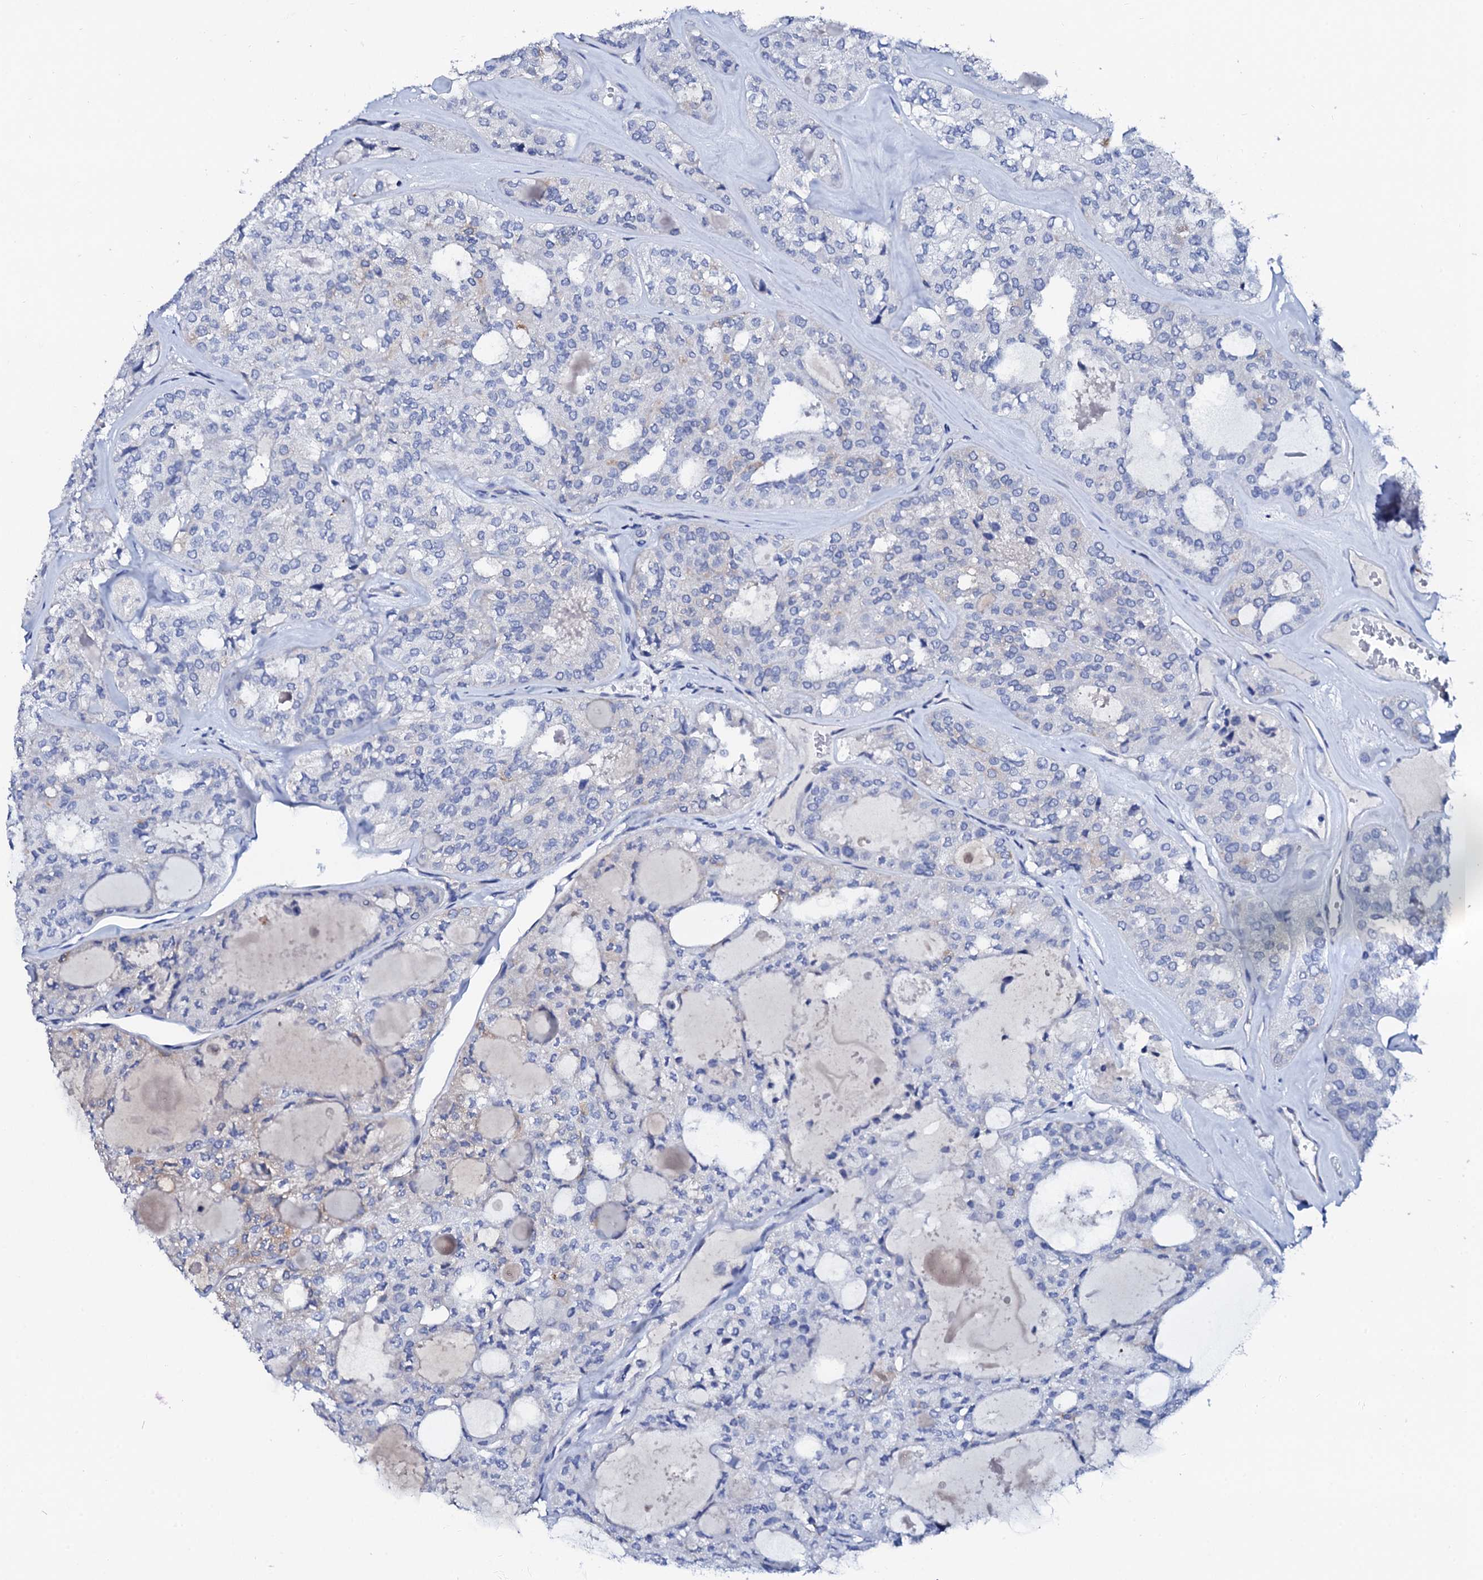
{"staining": {"intensity": "negative", "quantity": "none", "location": "none"}, "tissue": "thyroid cancer", "cell_type": "Tumor cells", "image_type": "cancer", "snomed": [{"axis": "morphology", "description": "Follicular adenoma carcinoma, NOS"}, {"axis": "topography", "description": "Thyroid gland"}], "caption": "An image of human follicular adenoma carcinoma (thyroid) is negative for staining in tumor cells.", "gene": "GLB1L3", "patient": {"sex": "male", "age": 75}}